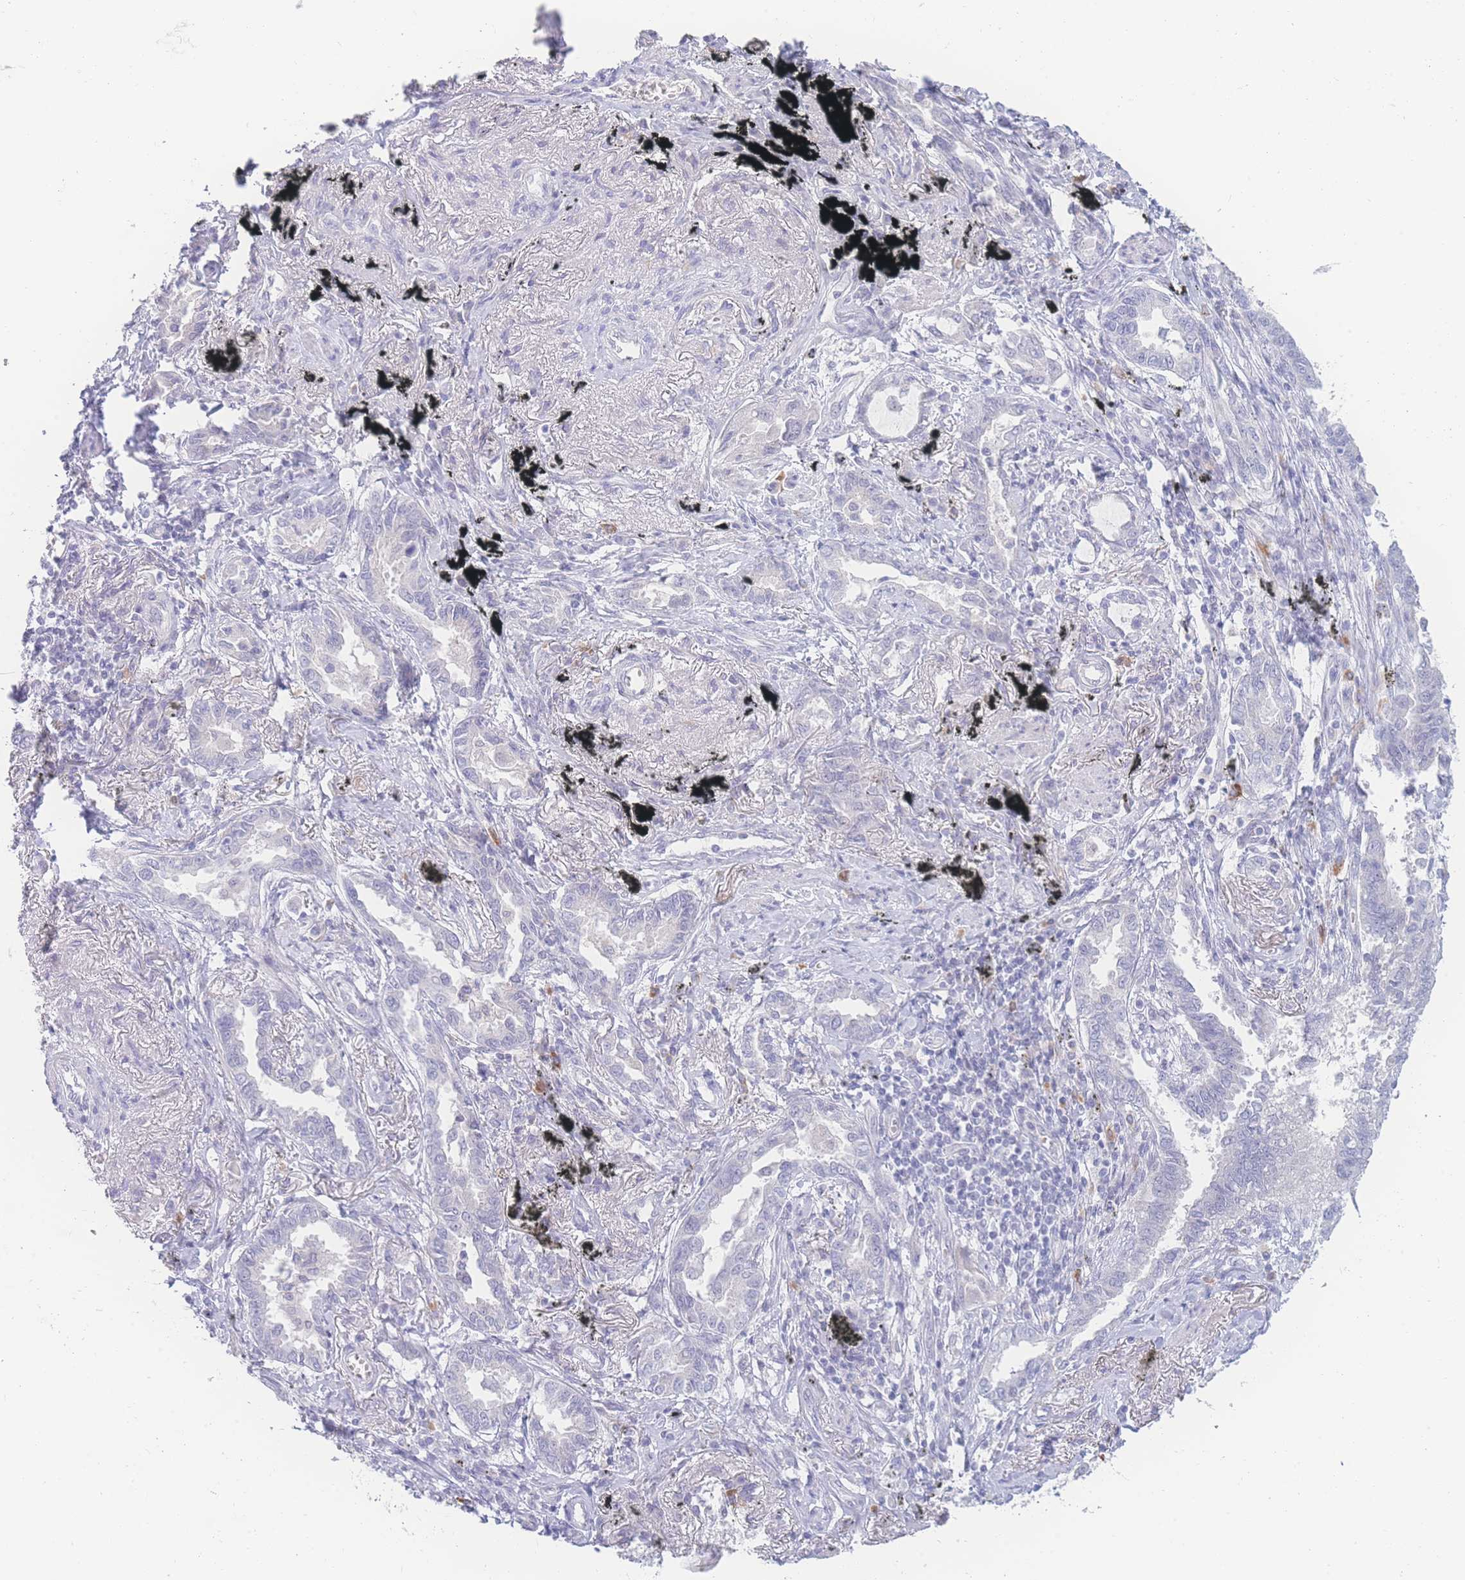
{"staining": {"intensity": "negative", "quantity": "none", "location": "none"}, "tissue": "lung cancer", "cell_type": "Tumor cells", "image_type": "cancer", "snomed": [{"axis": "morphology", "description": "Adenocarcinoma, NOS"}, {"axis": "topography", "description": "Lung"}], "caption": "Immunohistochemistry histopathology image of neoplastic tissue: adenocarcinoma (lung) stained with DAB demonstrates no significant protein expression in tumor cells.", "gene": "PRSS22", "patient": {"sex": "male", "age": 67}}